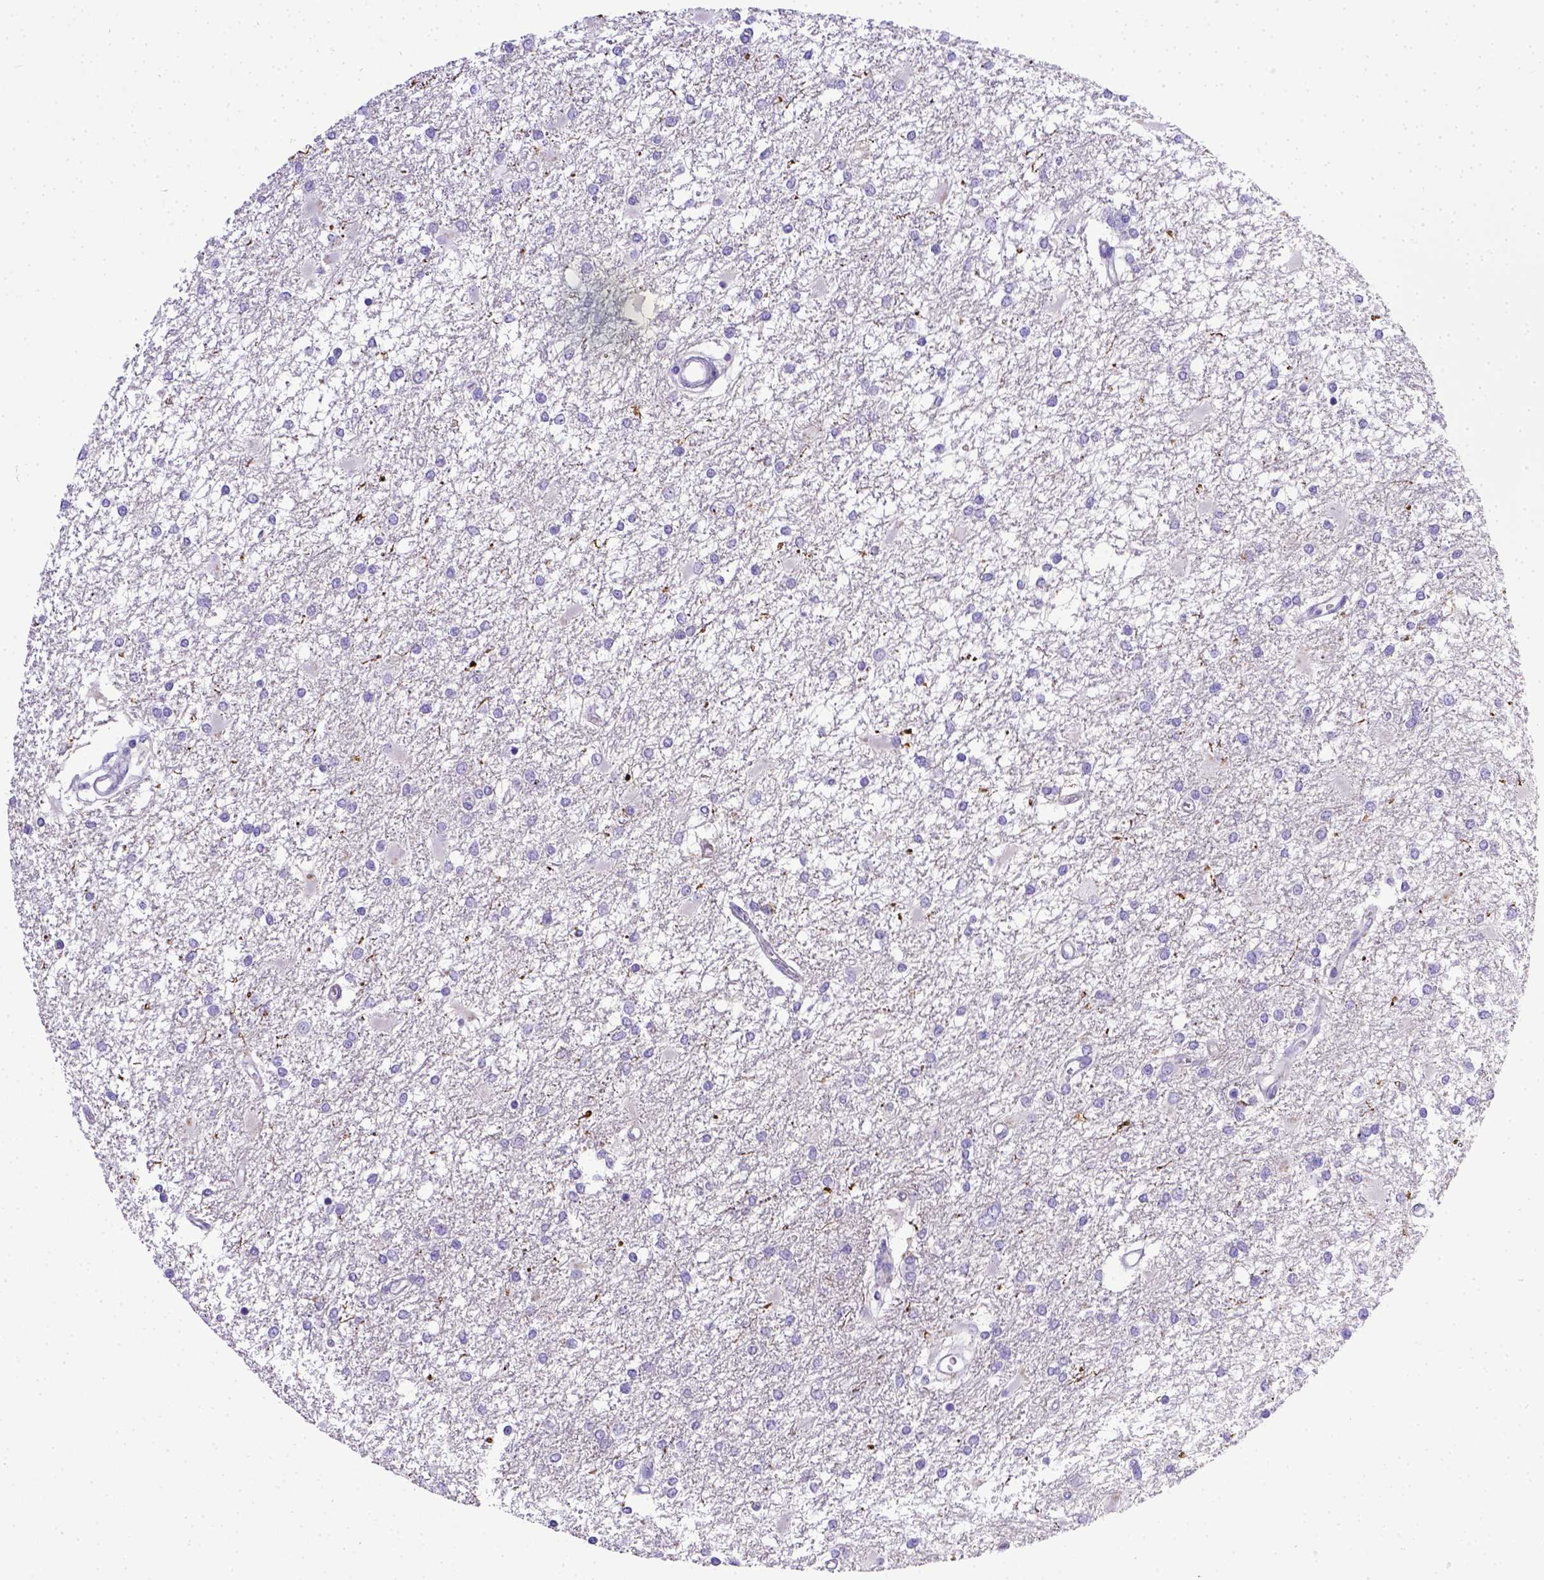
{"staining": {"intensity": "negative", "quantity": "none", "location": "none"}, "tissue": "glioma", "cell_type": "Tumor cells", "image_type": "cancer", "snomed": [{"axis": "morphology", "description": "Glioma, malignant, High grade"}, {"axis": "topography", "description": "Cerebral cortex"}], "caption": "Glioma was stained to show a protein in brown. There is no significant positivity in tumor cells.", "gene": "BTN1A1", "patient": {"sex": "male", "age": 79}}